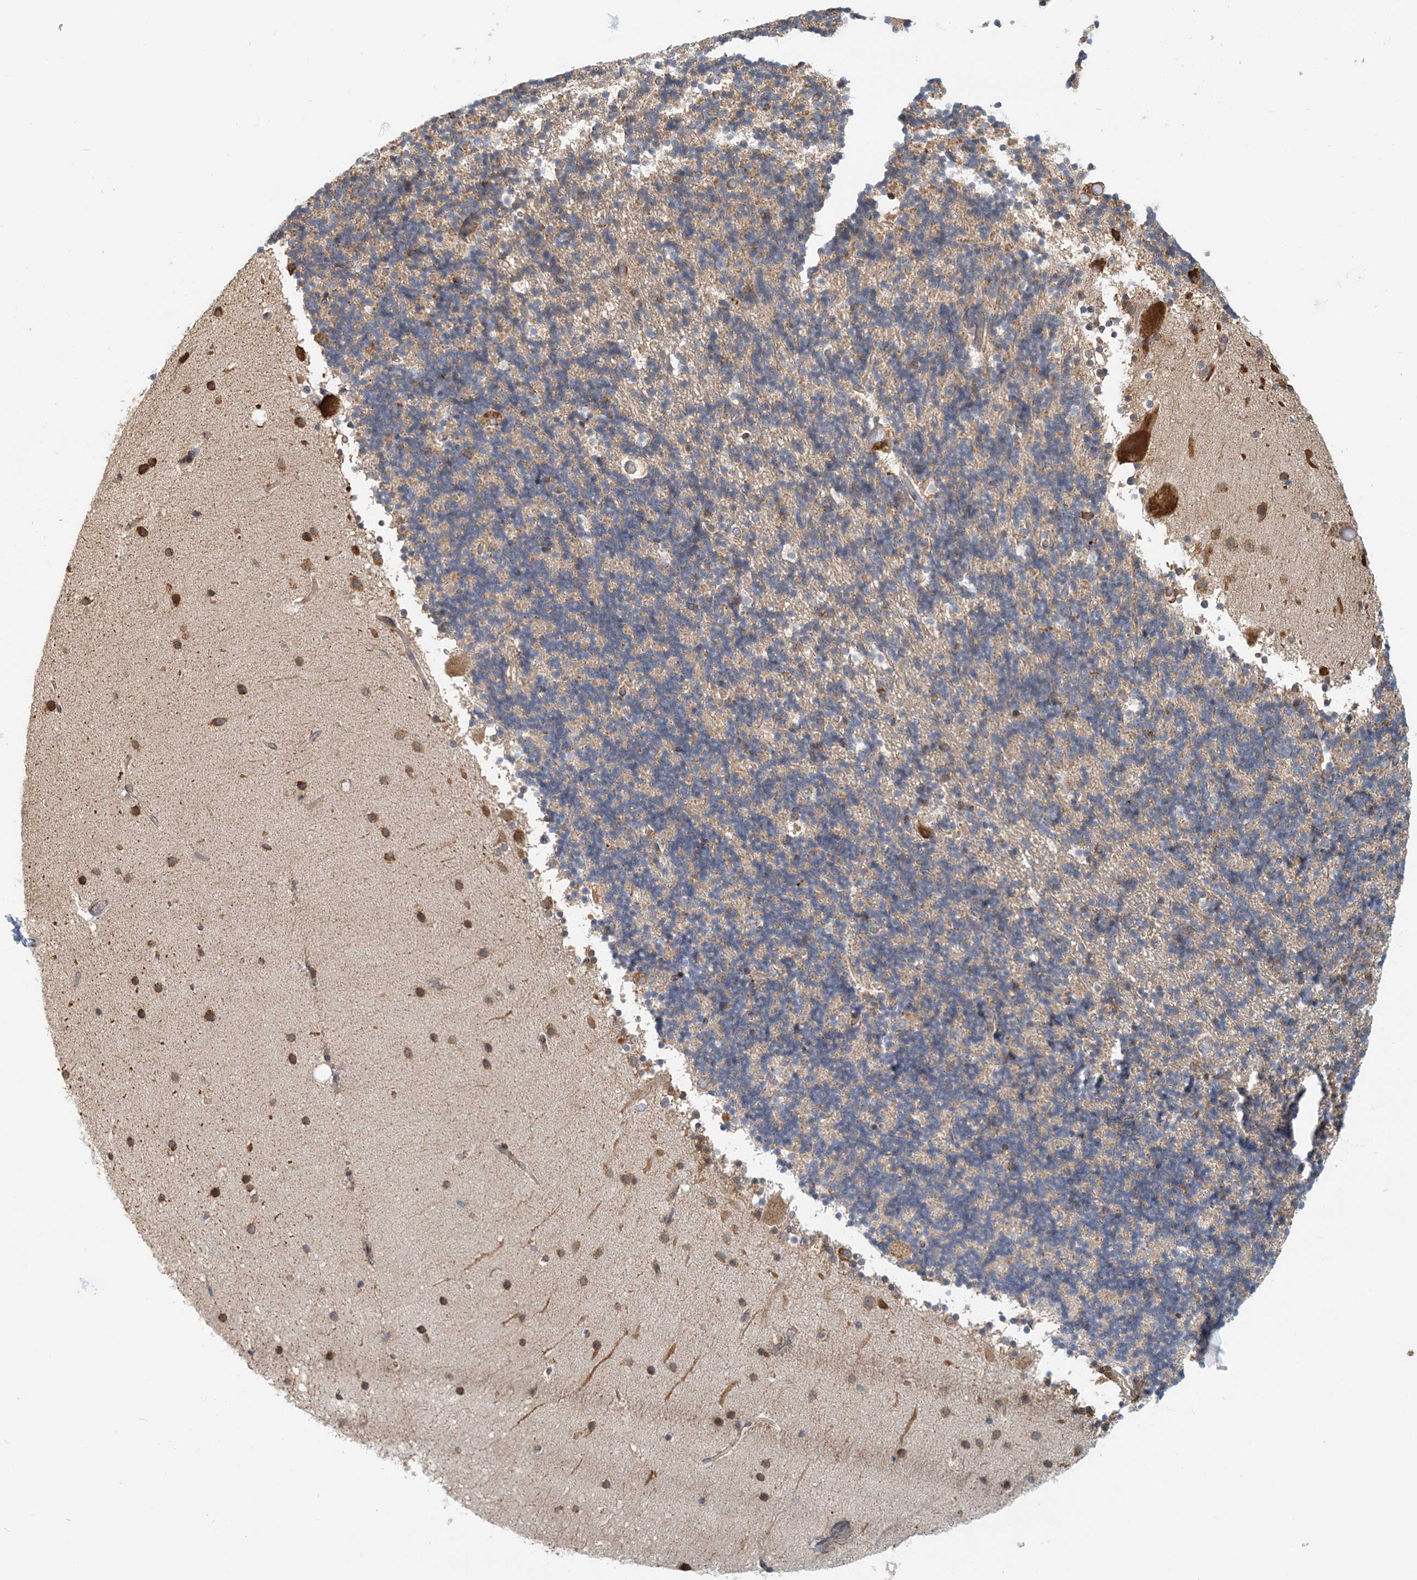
{"staining": {"intensity": "negative", "quantity": "none", "location": "none"}, "tissue": "cerebellum", "cell_type": "Cells in granular layer", "image_type": "normal", "snomed": [{"axis": "morphology", "description": "Normal tissue, NOS"}, {"axis": "topography", "description": "Cerebellum"}], "caption": "This micrograph is of benign cerebellum stained with IHC to label a protein in brown with the nuclei are counter-stained blue. There is no staining in cells in granular layer.", "gene": "HNMT", "patient": {"sex": "male", "age": 57}}